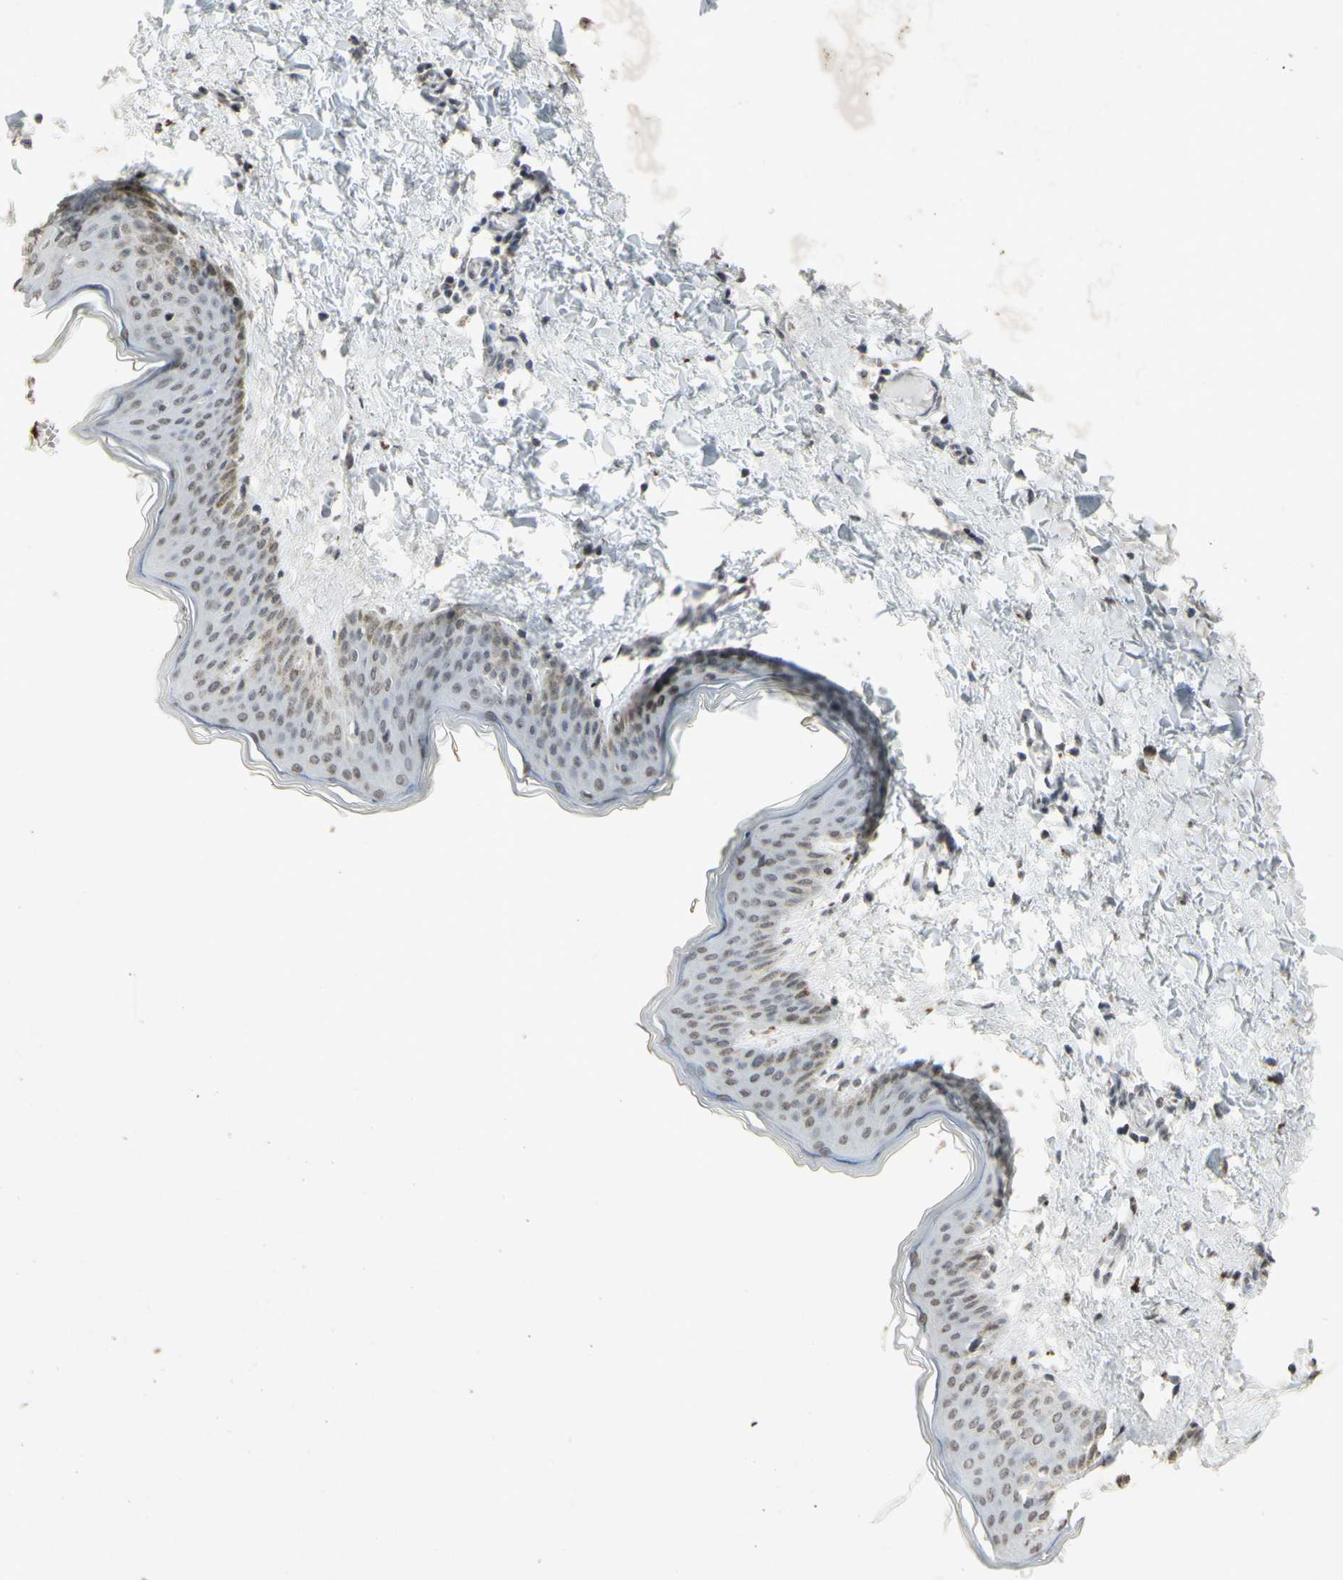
{"staining": {"intensity": "weak", "quantity": ">75%", "location": "cytoplasmic/membranous,nuclear"}, "tissue": "skin", "cell_type": "Fibroblasts", "image_type": "normal", "snomed": [{"axis": "morphology", "description": "Normal tissue, NOS"}, {"axis": "topography", "description": "Skin"}], "caption": "Immunohistochemical staining of normal skin demonstrates low levels of weak cytoplasmic/membranous,nuclear positivity in approximately >75% of fibroblasts. (DAB IHC, brown staining for protein, blue staining for nuclei).", "gene": "CENPB", "patient": {"sex": "female", "age": 17}}